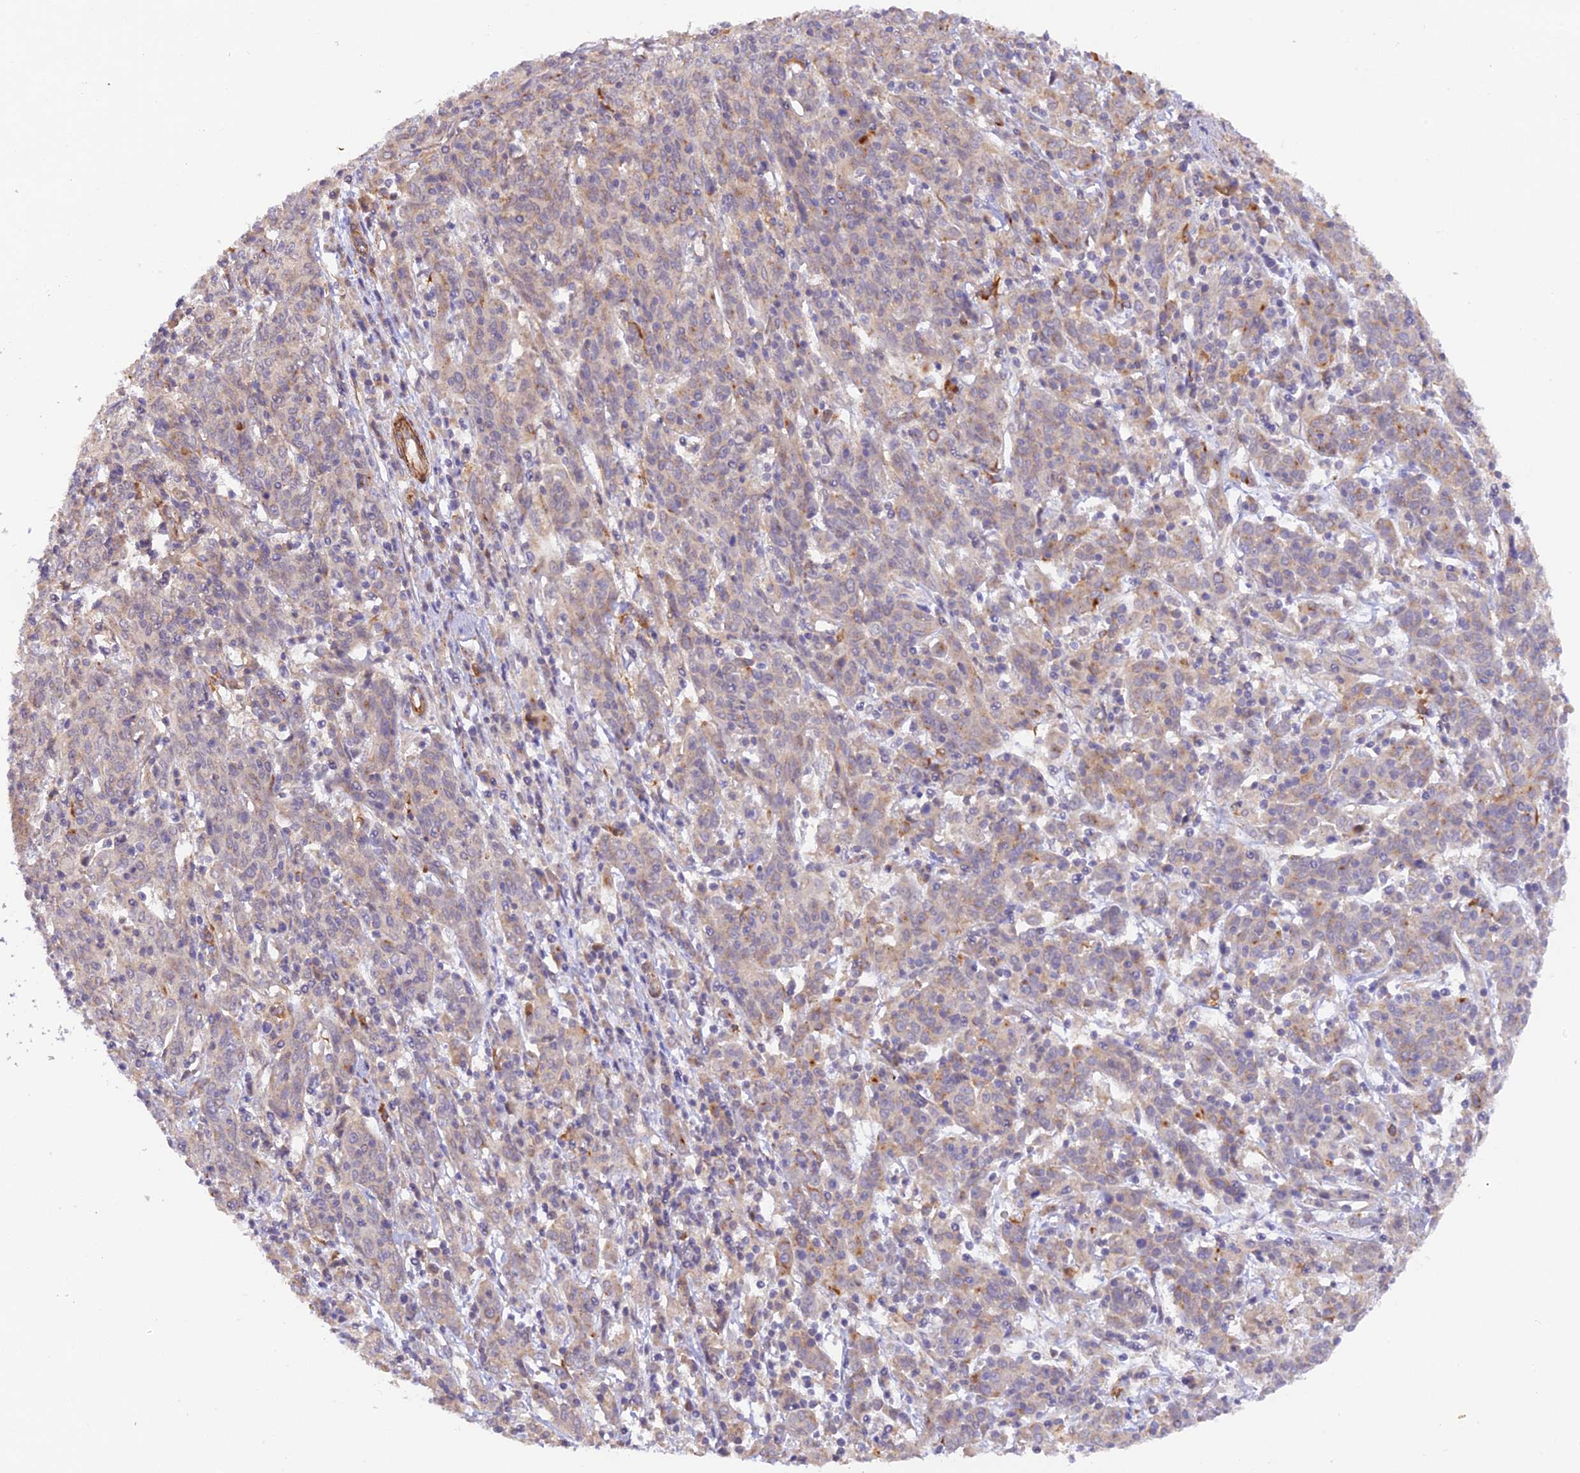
{"staining": {"intensity": "weak", "quantity": "25%-75%", "location": "cytoplasmic/membranous"}, "tissue": "cervical cancer", "cell_type": "Tumor cells", "image_type": "cancer", "snomed": [{"axis": "morphology", "description": "Squamous cell carcinoma, NOS"}, {"axis": "topography", "description": "Cervix"}], "caption": "Immunohistochemical staining of human squamous cell carcinoma (cervical) exhibits low levels of weak cytoplasmic/membranous expression in about 25%-75% of tumor cells.", "gene": "WDFY4", "patient": {"sex": "female", "age": 67}}